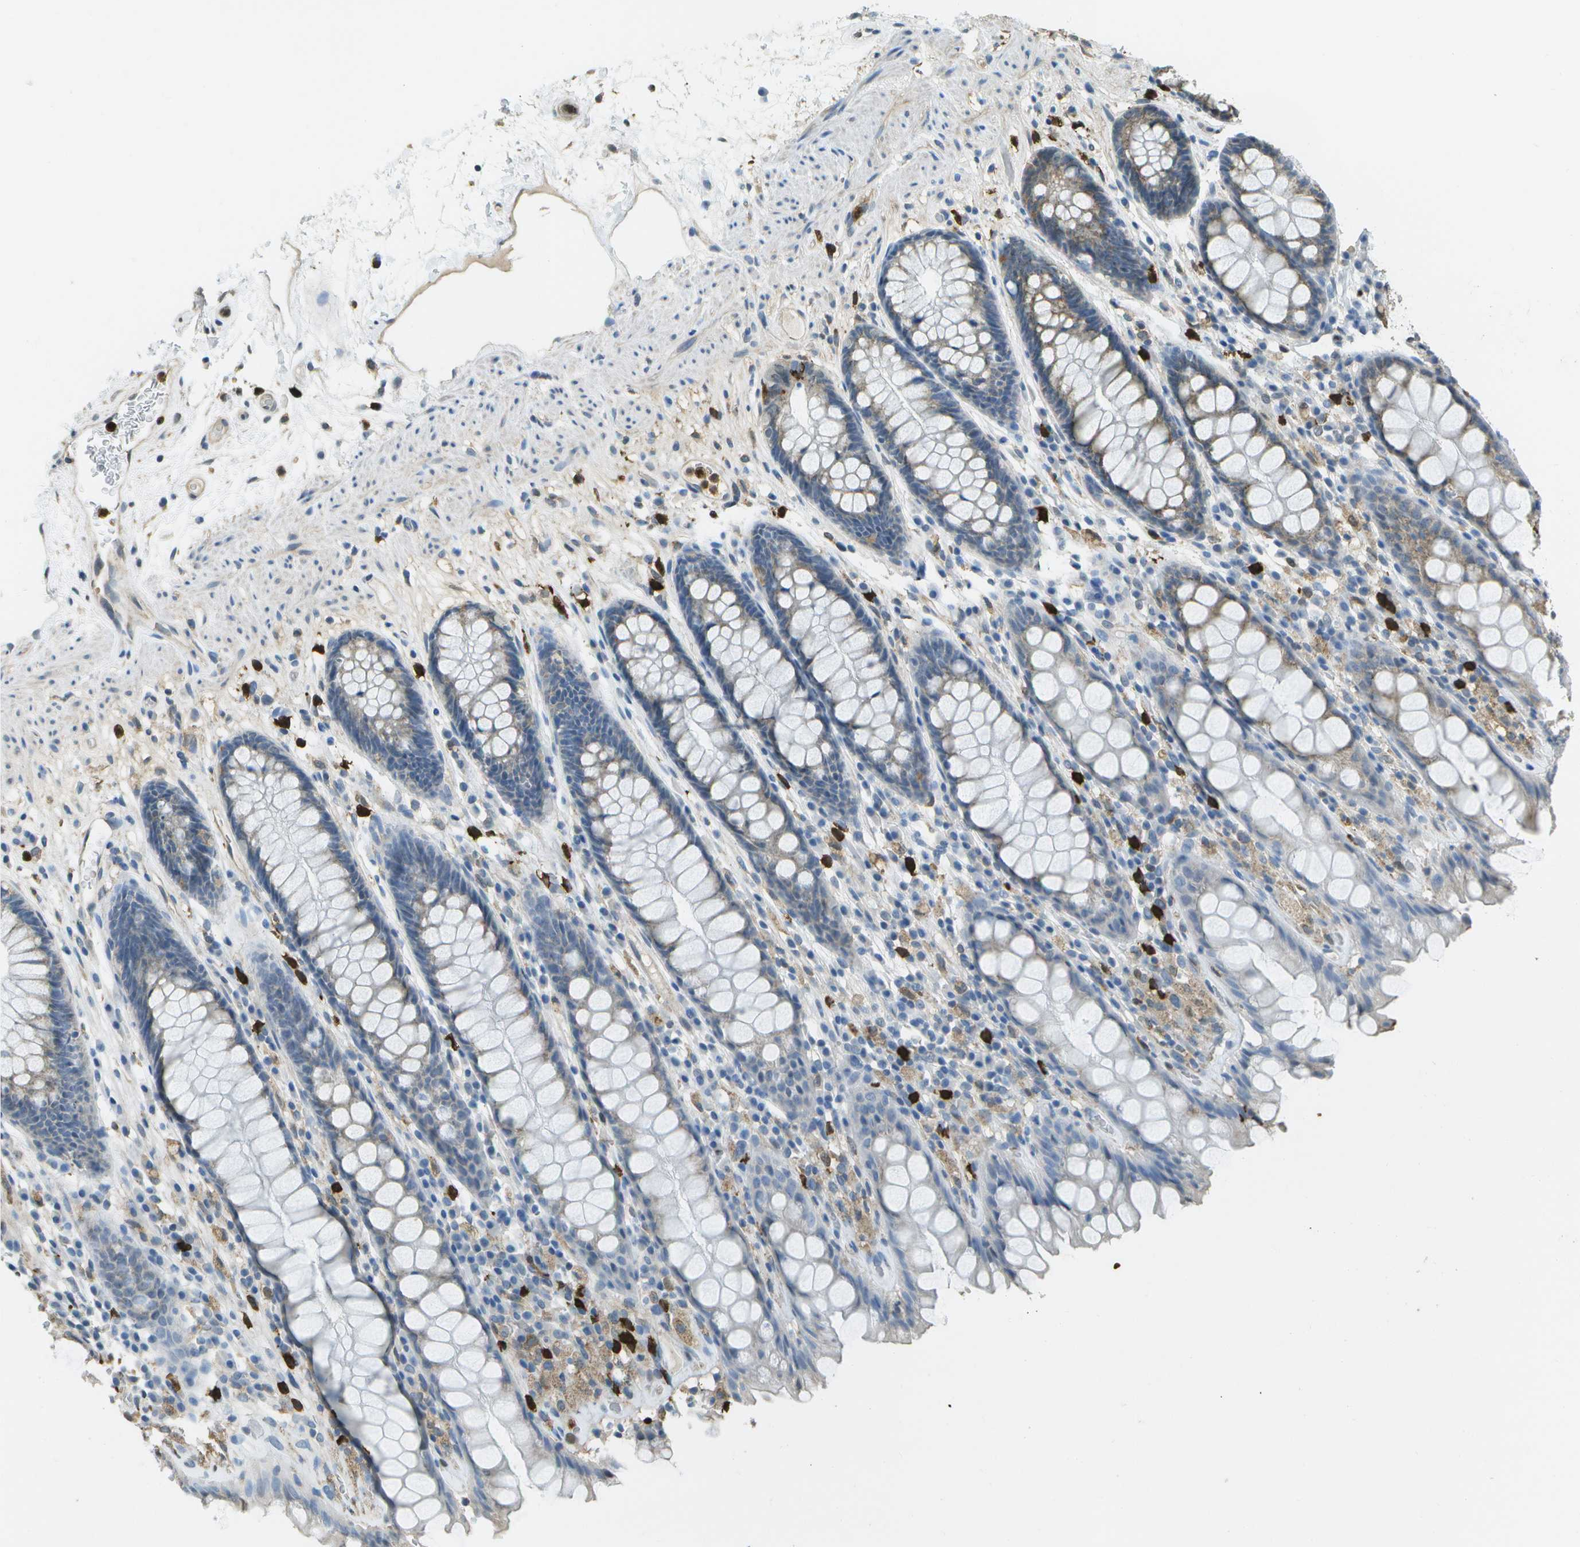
{"staining": {"intensity": "weak", "quantity": "25%-75%", "location": "cytoplasmic/membranous"}, "tissue": "rectum", "cell_type": "Glandular cells", "image_type": "normal", "snomed": [{"axis": "morphology", "description": "Normal tissue, NOS"}, {"axis": "topography", "description": "Rectum"}], "caption": "Rectum stained for a protein reveals weak cytoplasmic/membranous positivity in glandular cells. Immunohistochemistry stains the protein of interest in brown and the nuclei are stained blue.", "gene": "CACHD1", "patient": {"sex": "male", "age": 64}}